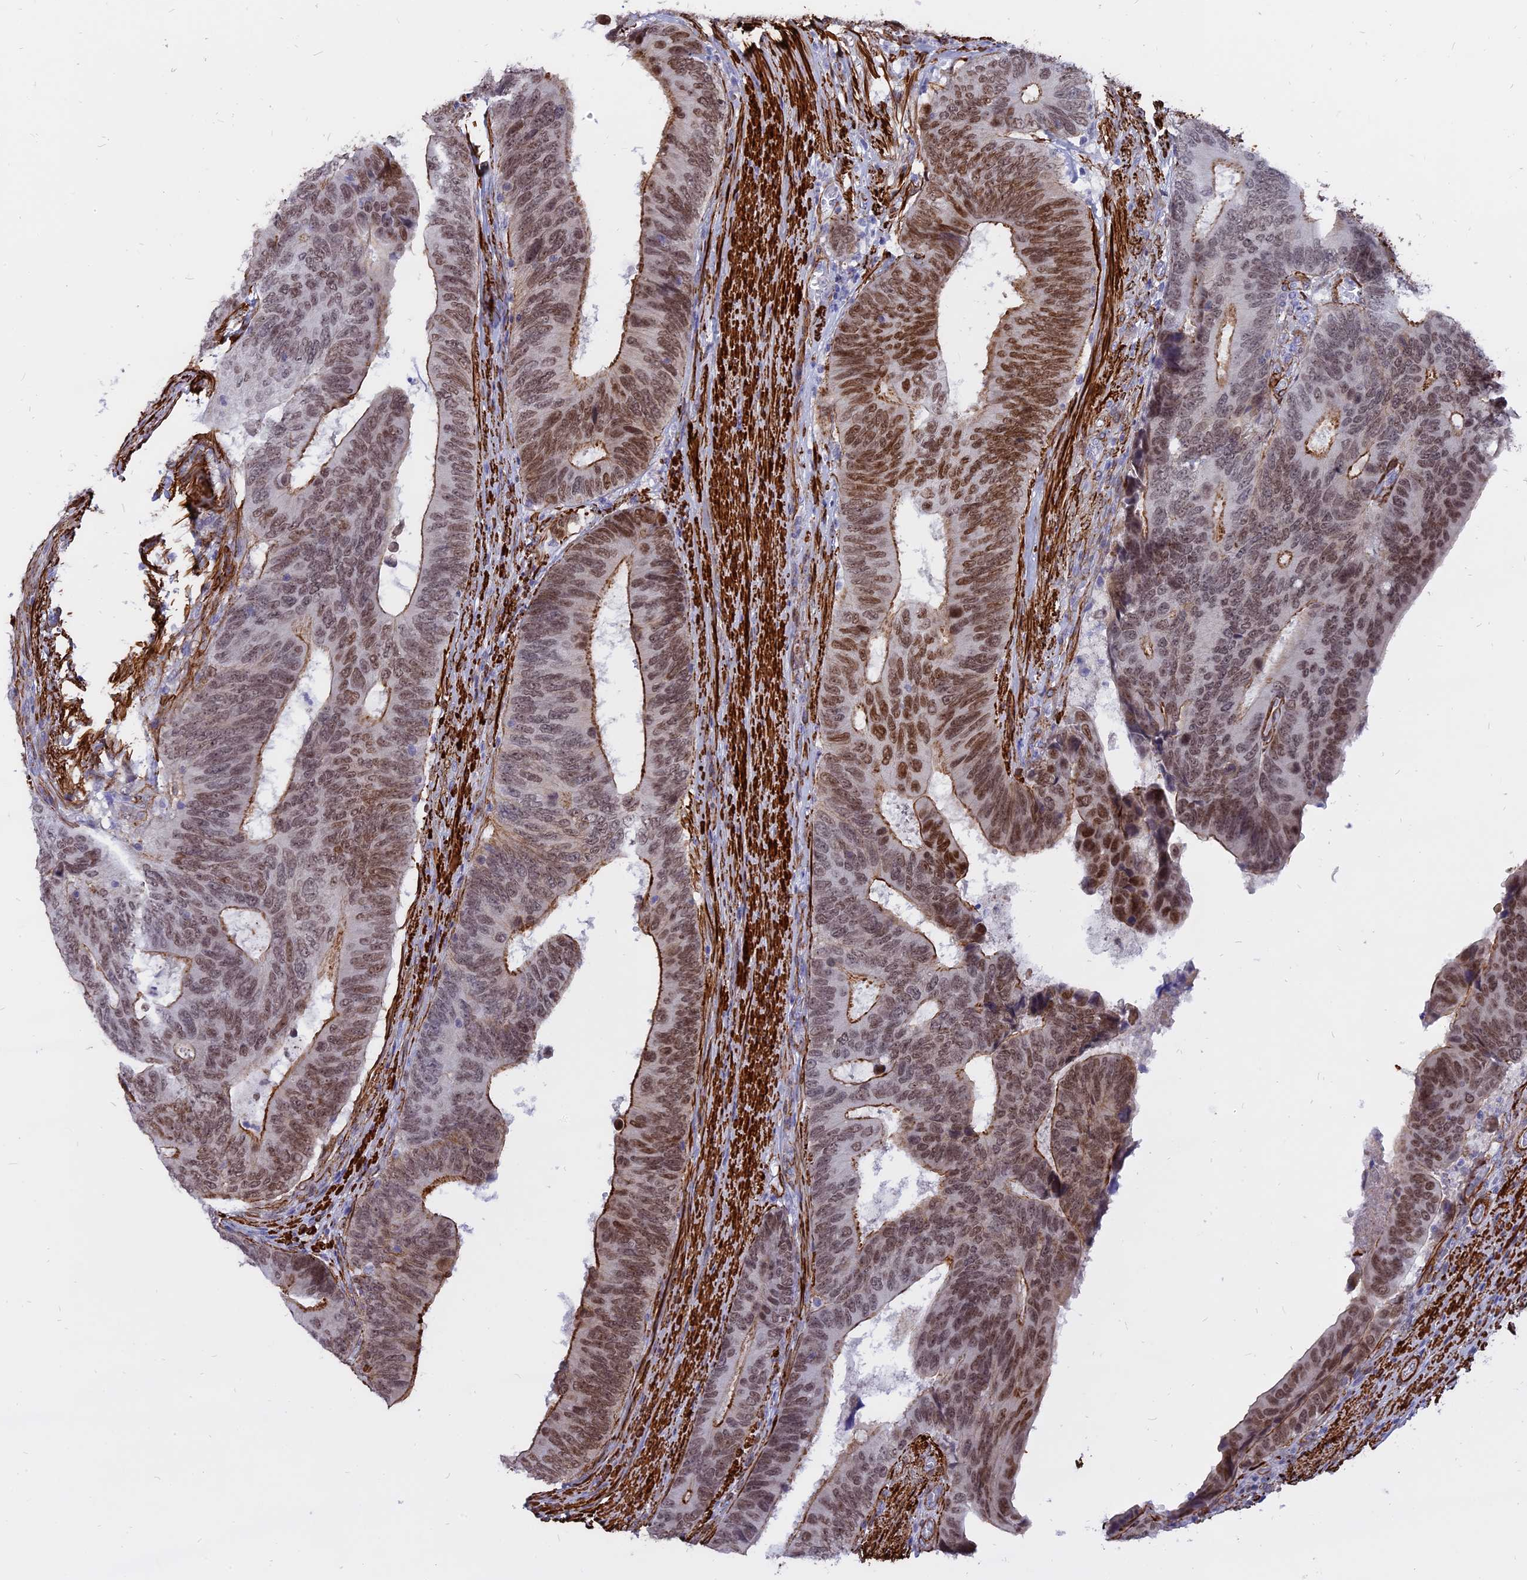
{"staining": {"intensity": "moderate", "quantity": ">75%", "location": "cytoplasmic/membranous,nuclear"}, "tissue": "colorectal cancer", "cell_type": "Tumor cells", "image_type": "cancer", "snomed": [{"axis": "morphology", "description": "Adenocarcinoma, NOS"}, {"axis": "topography", "description": "Colon"}], "caption": "Tumor cells reveal medium levels of moderate cytoplasmic/membranous and nuclear staining in approximately >75% of cells in human colorectal adenocarcinoma.", "gene": "CENPV", "patient": {"sex": "male", "age": 87}}